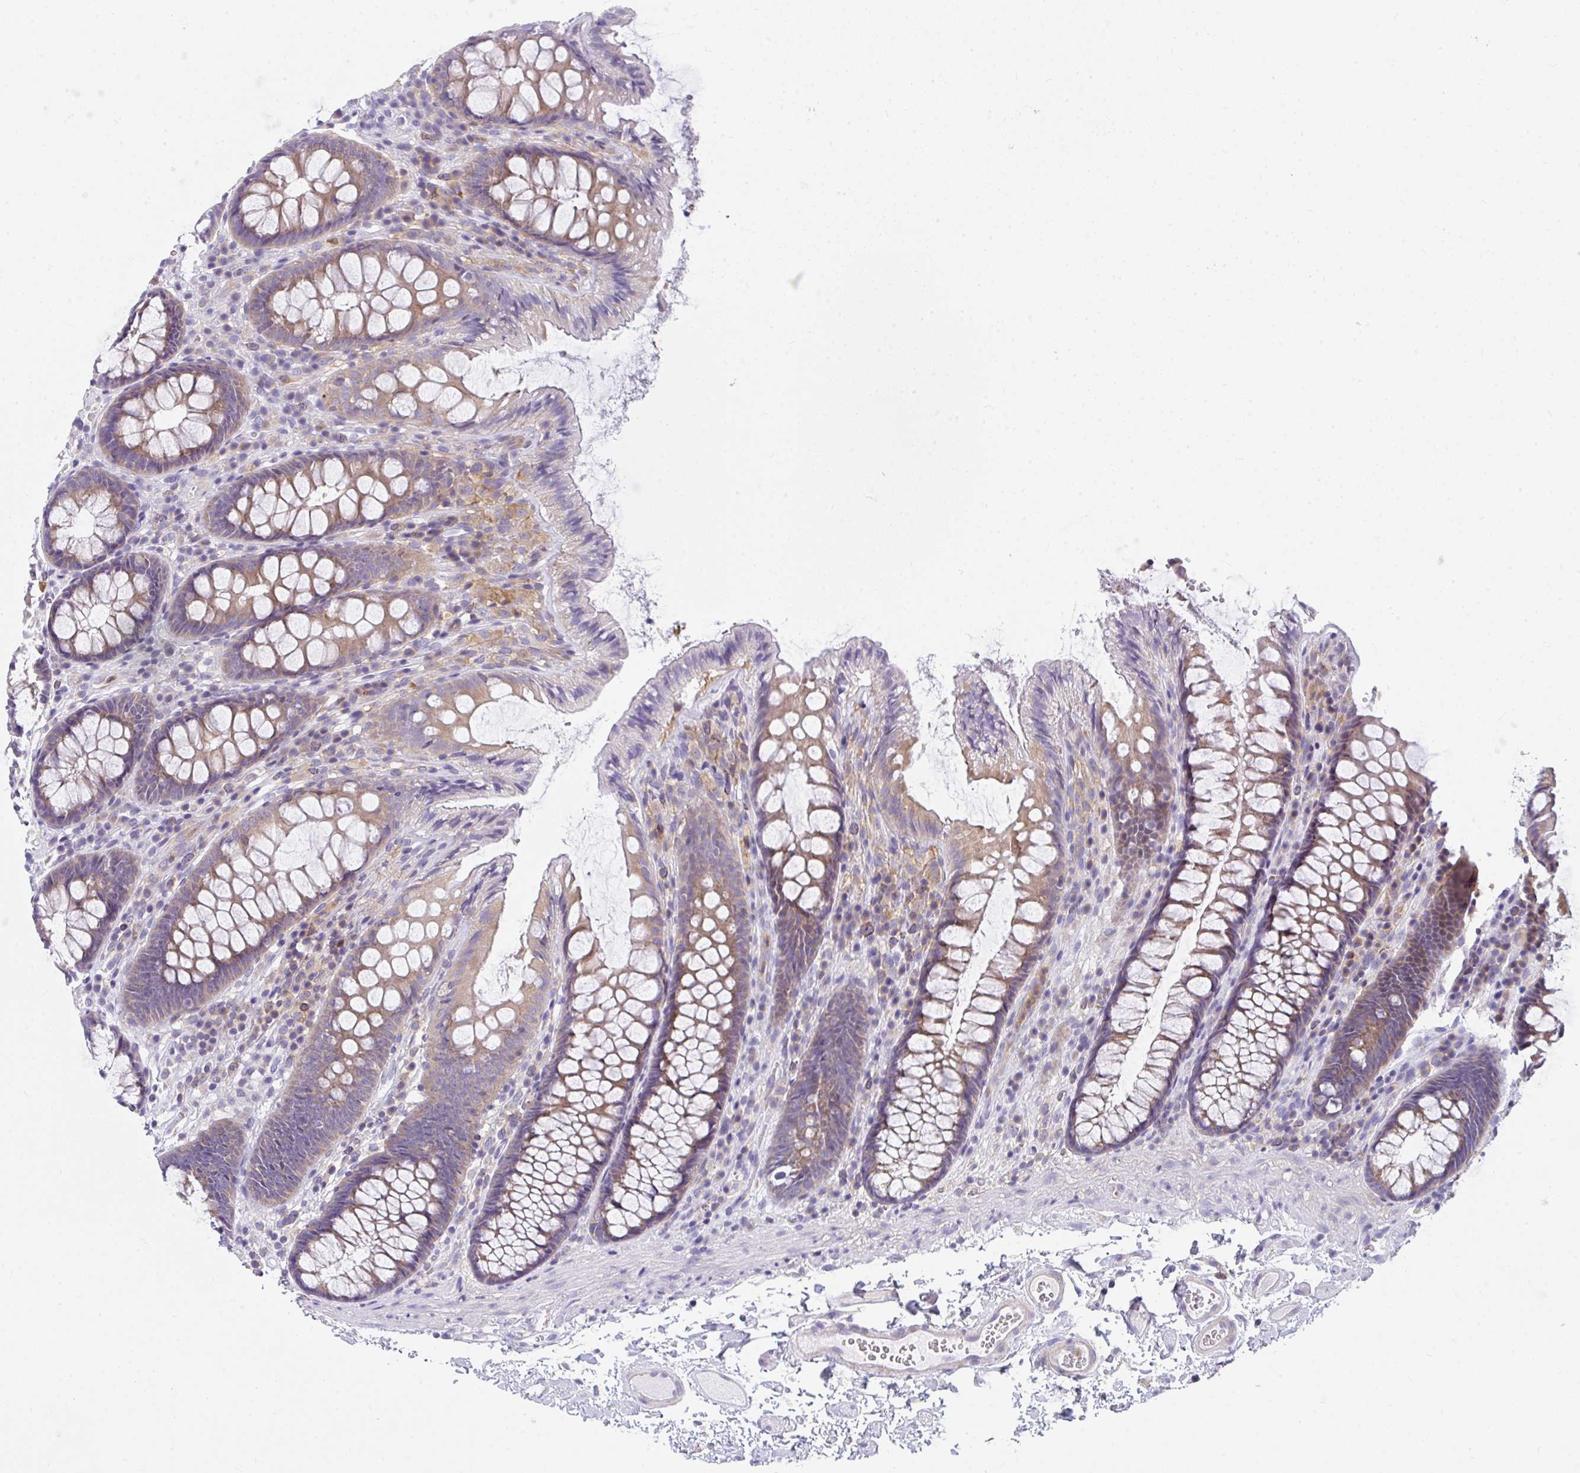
{"staining": {"intensity": "weak", "quantity": "25%-75%", "location": "cytoplasmic/membranous"}, "tissue": "colon", "cell_type": "Endothelial cells", "image_type": "normal", "snomed": [{"axis": "morphology", "description": "Normal tissue, NOS"}, {"axis": "topography", "description": "Colon"}], "caption": "This photomicrograph displays immunohistochemistry (IHC) staining of normal human colon, with low weak cytoplasmic/membranous staining in approximately 25%-75% of endothelial cells.", "gene": "SLC30A6", "patient": {"sex": "male", "age": 84}}